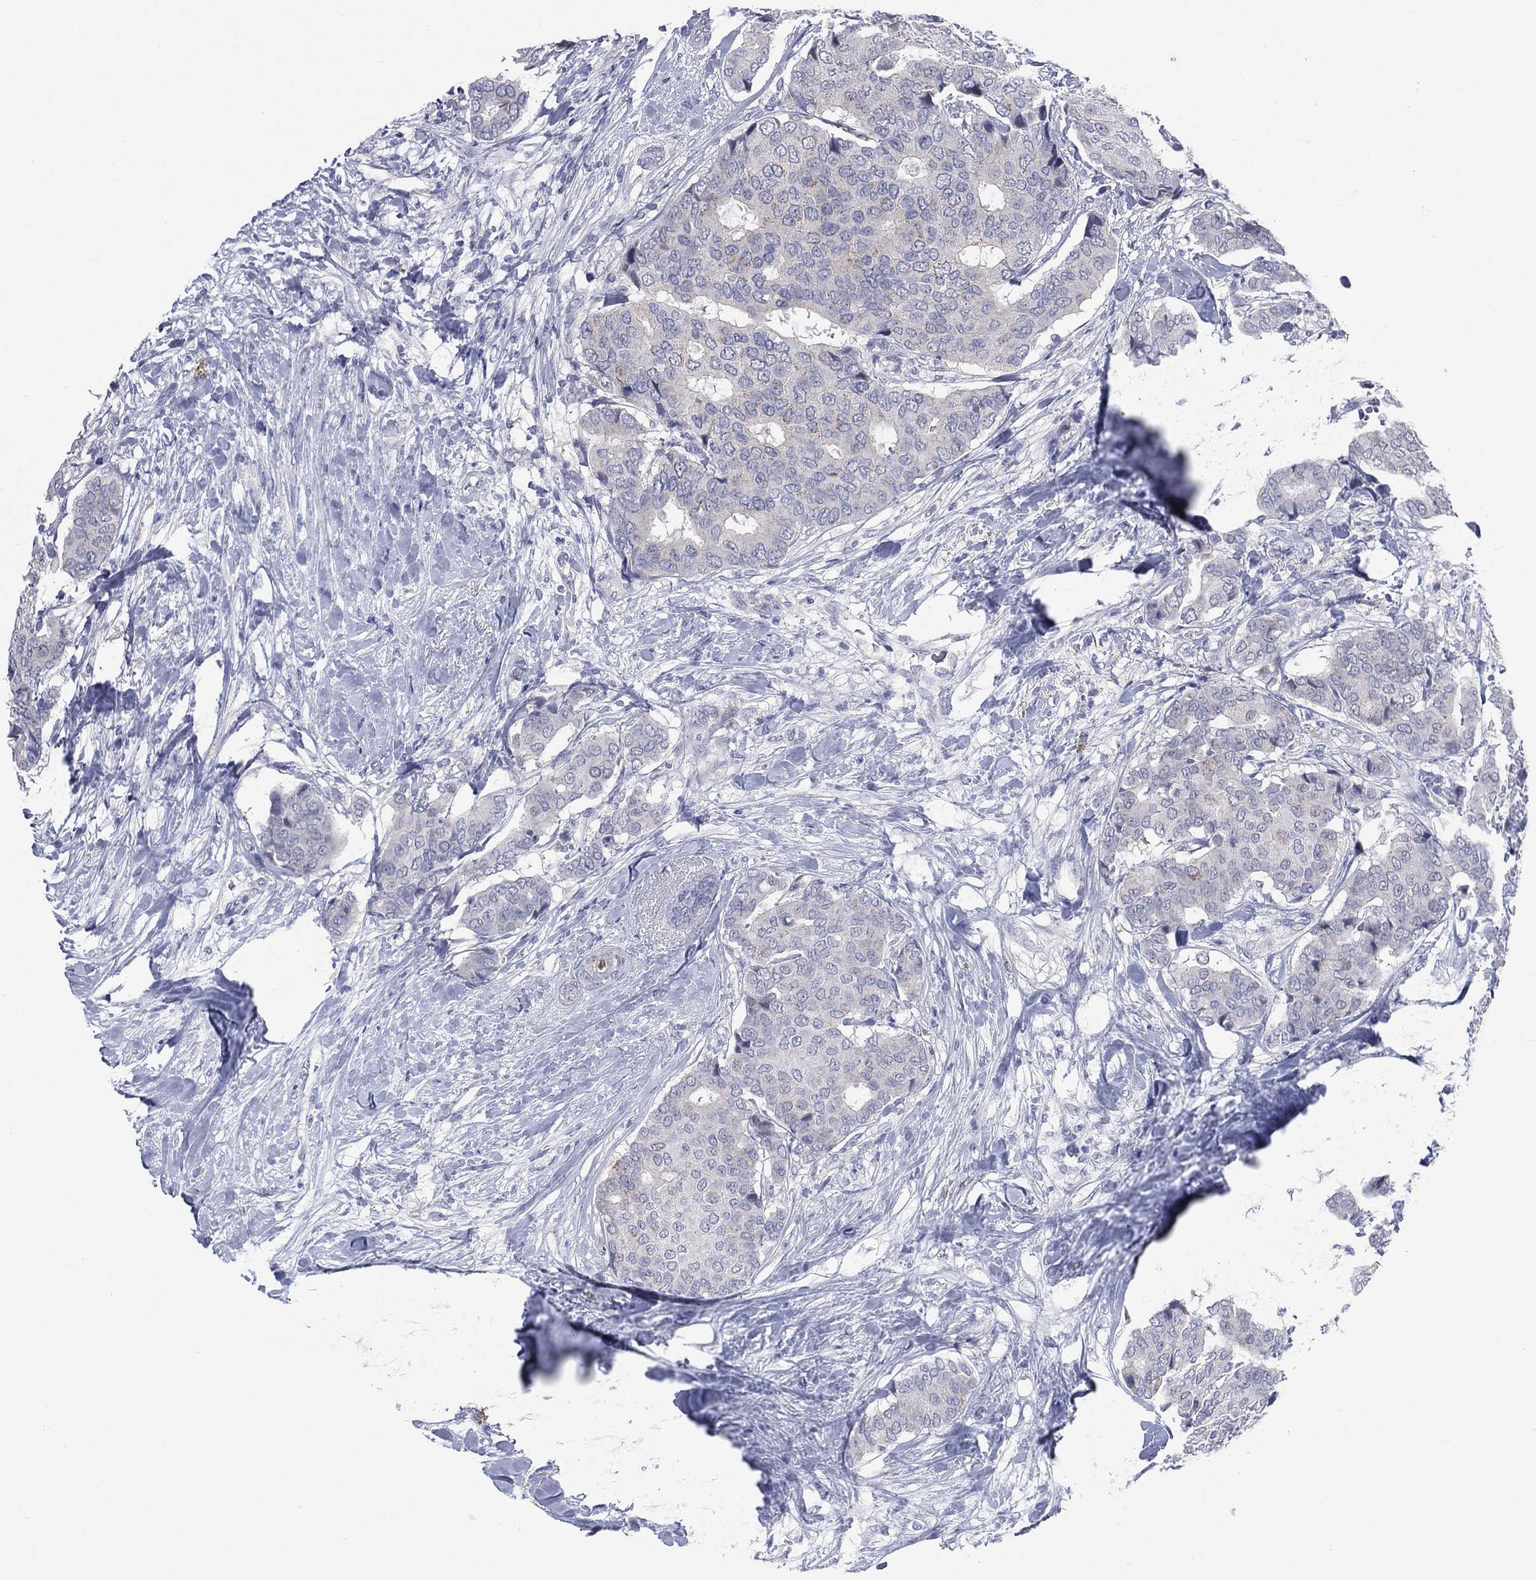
{"staining": {"intensity": "negative", "quantity": "none", "location": "none"}, "tissue": "breast cancer", "cell_type": "Tumor cells", "image_type": "cancer", "snomed": [{"axis": "morphology", "description": "Duct carcinoma"}, {"axis": "topography", "description": "Breast"}], "caption": "IHC of human breast invasive ductal carcinoma displays no staining in tumor cells.", "gene": "AKAP3", "patient": {"sex": "female", "age": 75}}